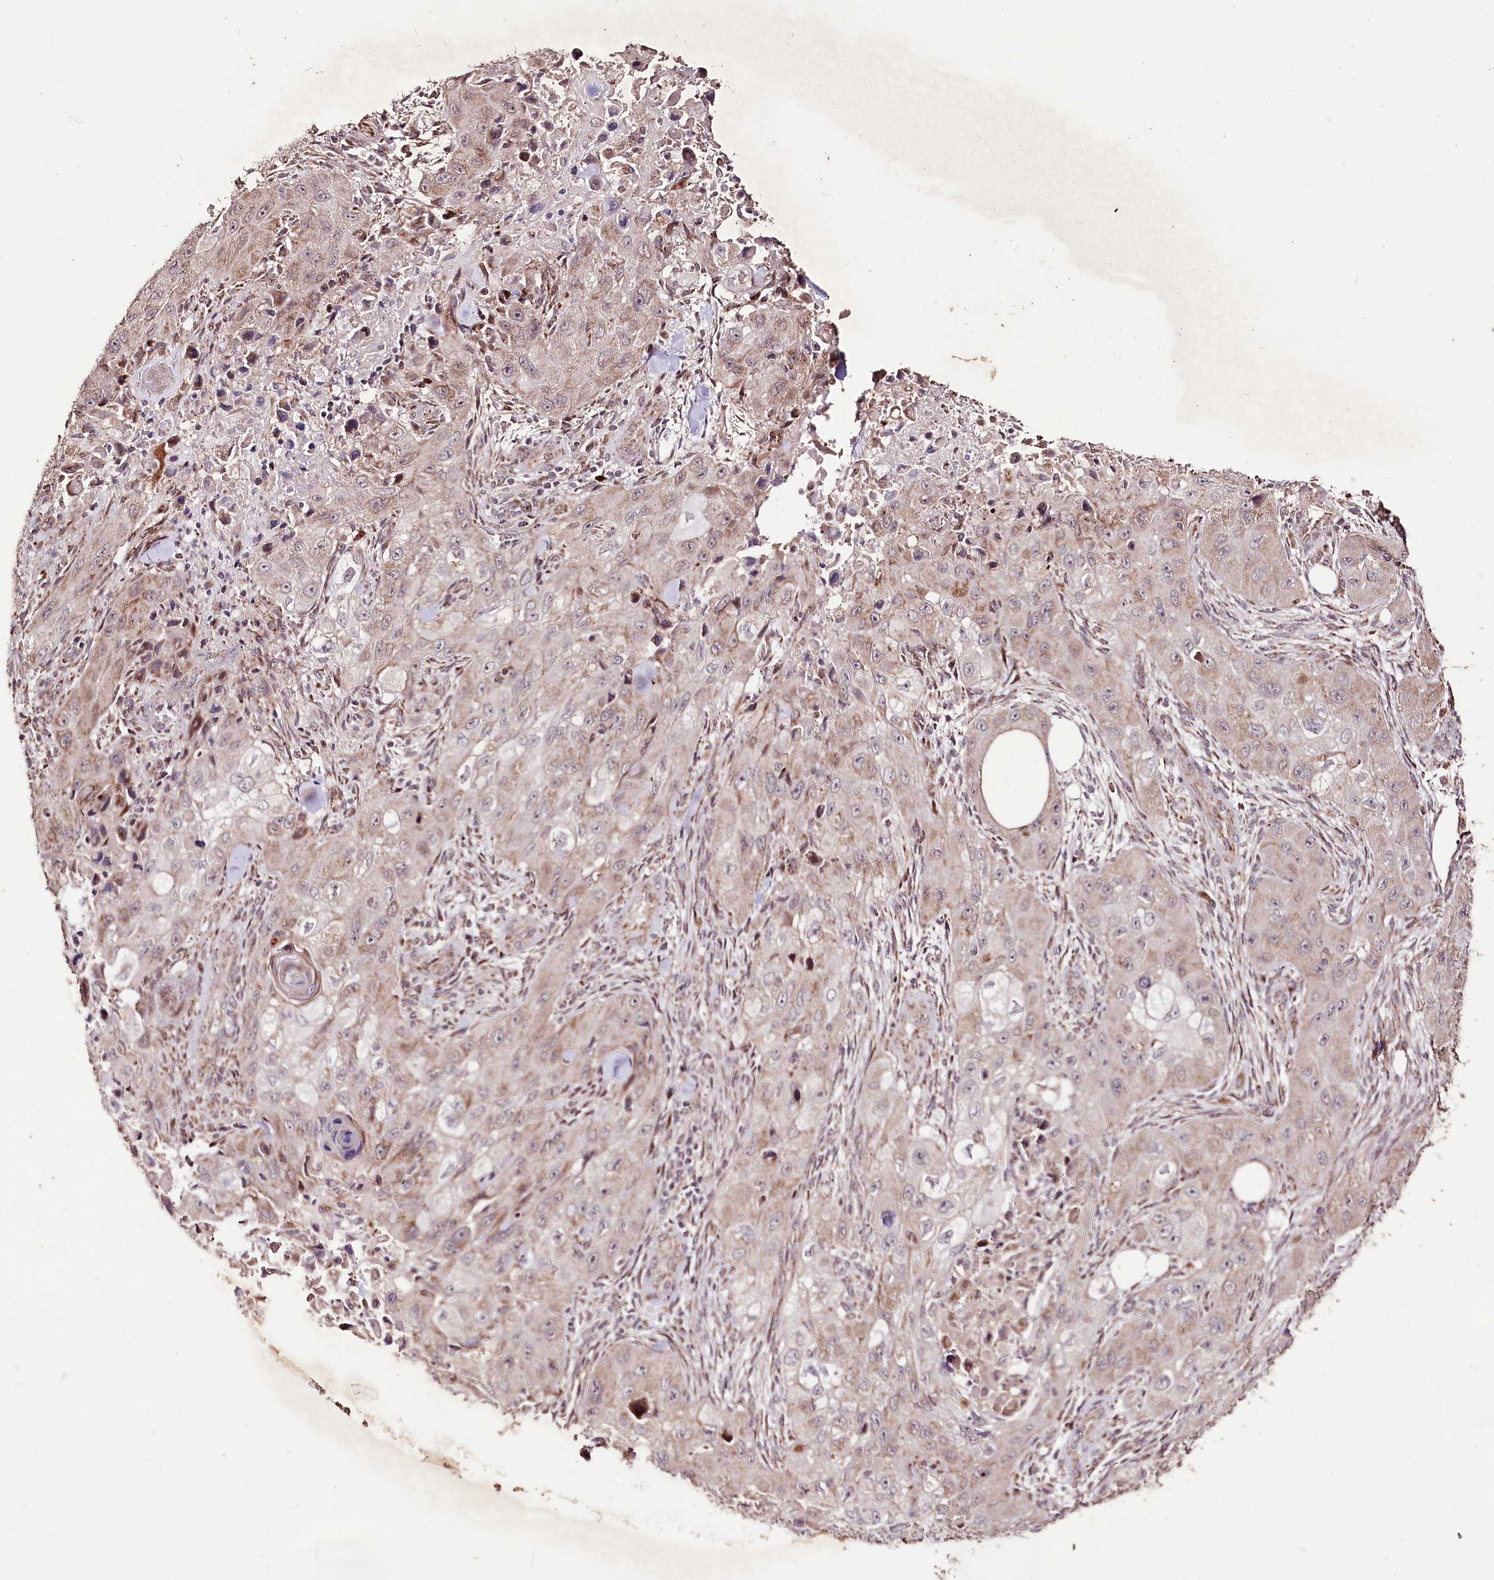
{"staining": {"intensity": "weak", "quantity": "<25%", "location": "cytoplasmic/membranous"}, "tissue": "skin cancer", "cell_type": "Tumor cells", "image_type": "cancer", "snomed": [{"axis": "morphology", "description": "Squamous cell carcinoma, NOS"}, {"axis": "topography", "description": "Skin"}, {"axis": "topography", "description": "Subcutis"}], "caption": "Immunohistochemistry histopathology image of skin cancer (squamous cell carcinoma) stained for a protein (brown), which shows no positivity in tumor cells.", "gene": "CARD19", "patient": {"sex": "male", "age": 73}}